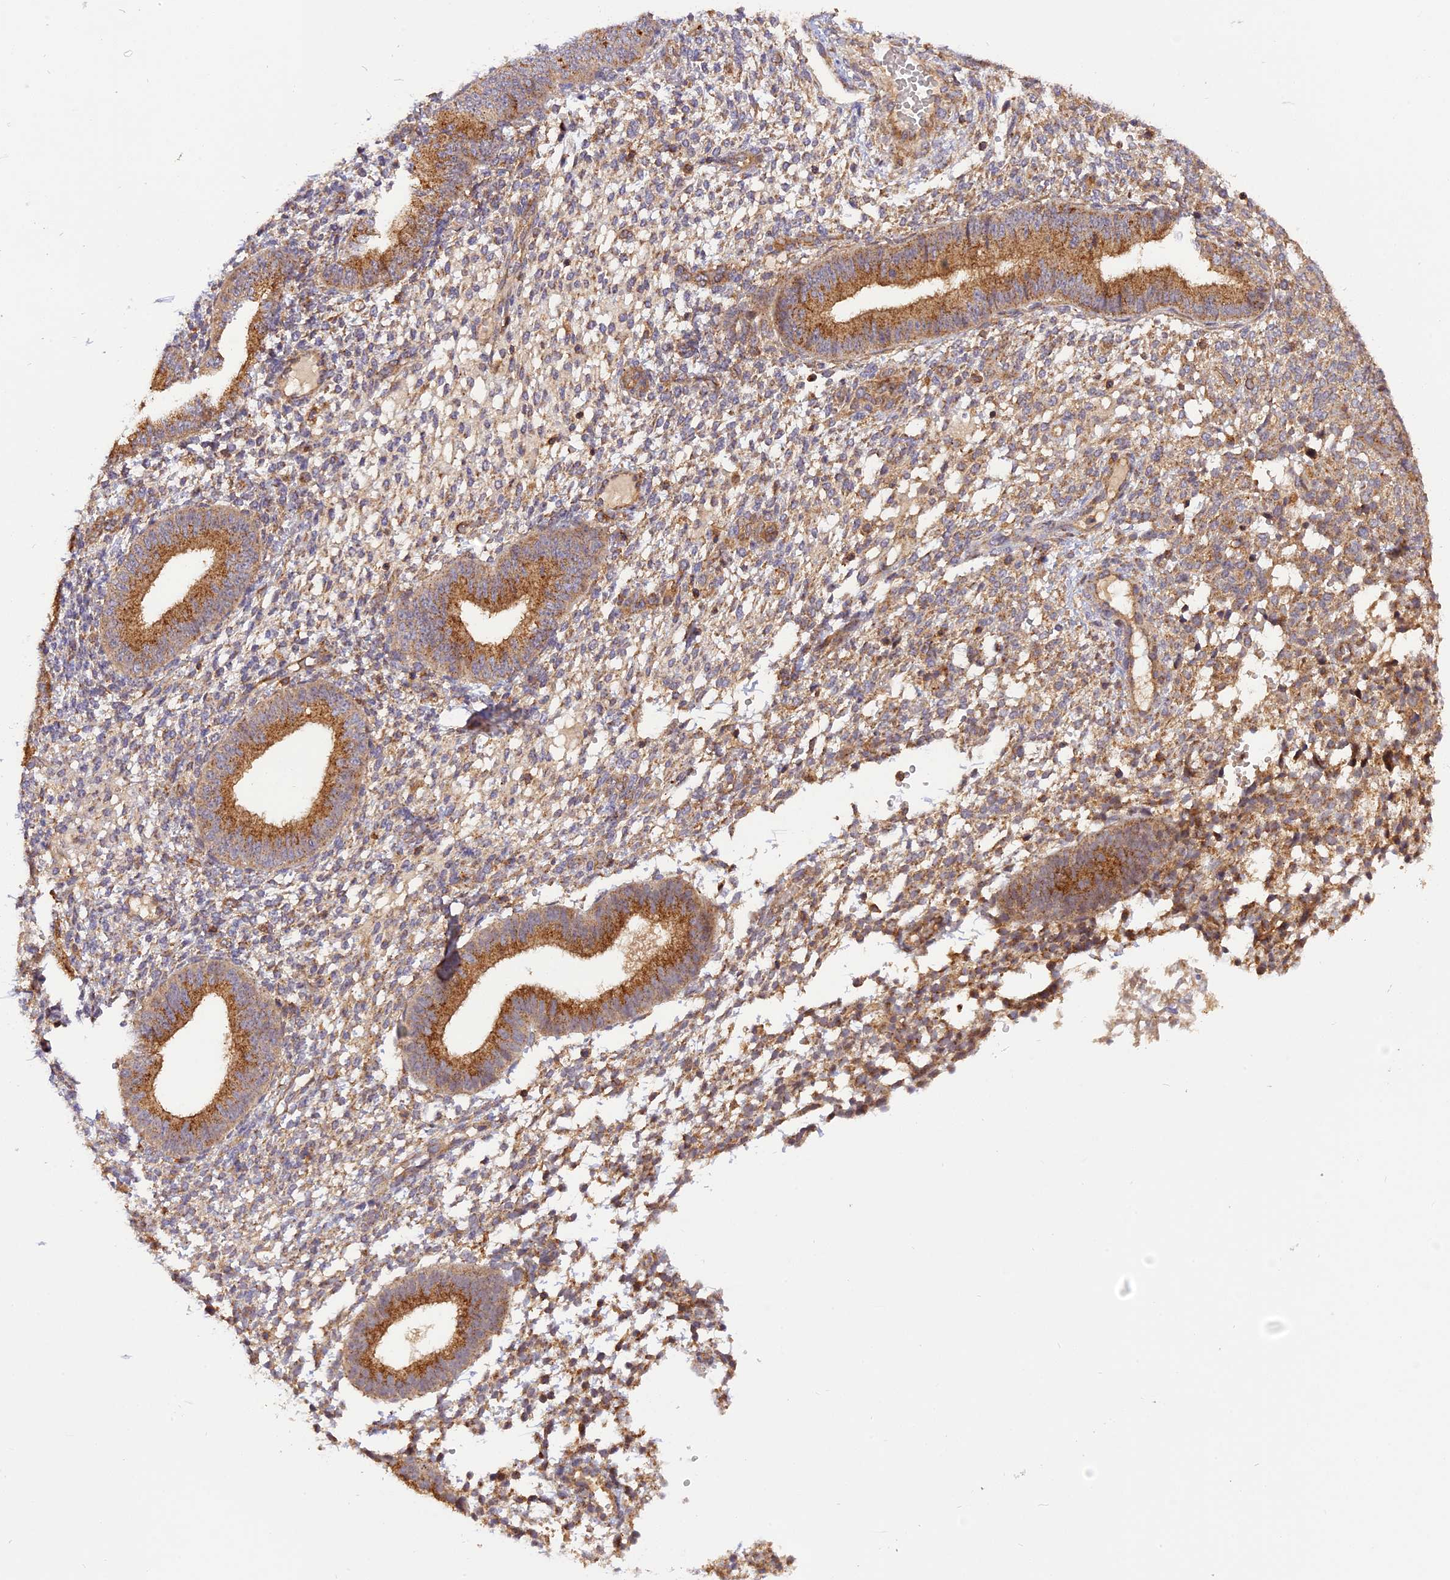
{"staining": {"intensity": "moderate", "quantity": "<25%", "location": "cytoplasmic/membranous"}, "tissue": "endometrium", "cell_type": "Cells in endometrial stroma", "image_type": "normal", "snomed": [{"axis": "morphology", "description": "Normal tissue, NOS"}, {"axis": "topography", "description": "Endometrium"}], "caption": "The micrograph reveals a brown stain indicating the presence of a protein in the cytoplasmic/membranous of cells in endometrial stroma in endometrium.", "gene": "PEX3", "patient": {"sex": "female", "age": 49}}